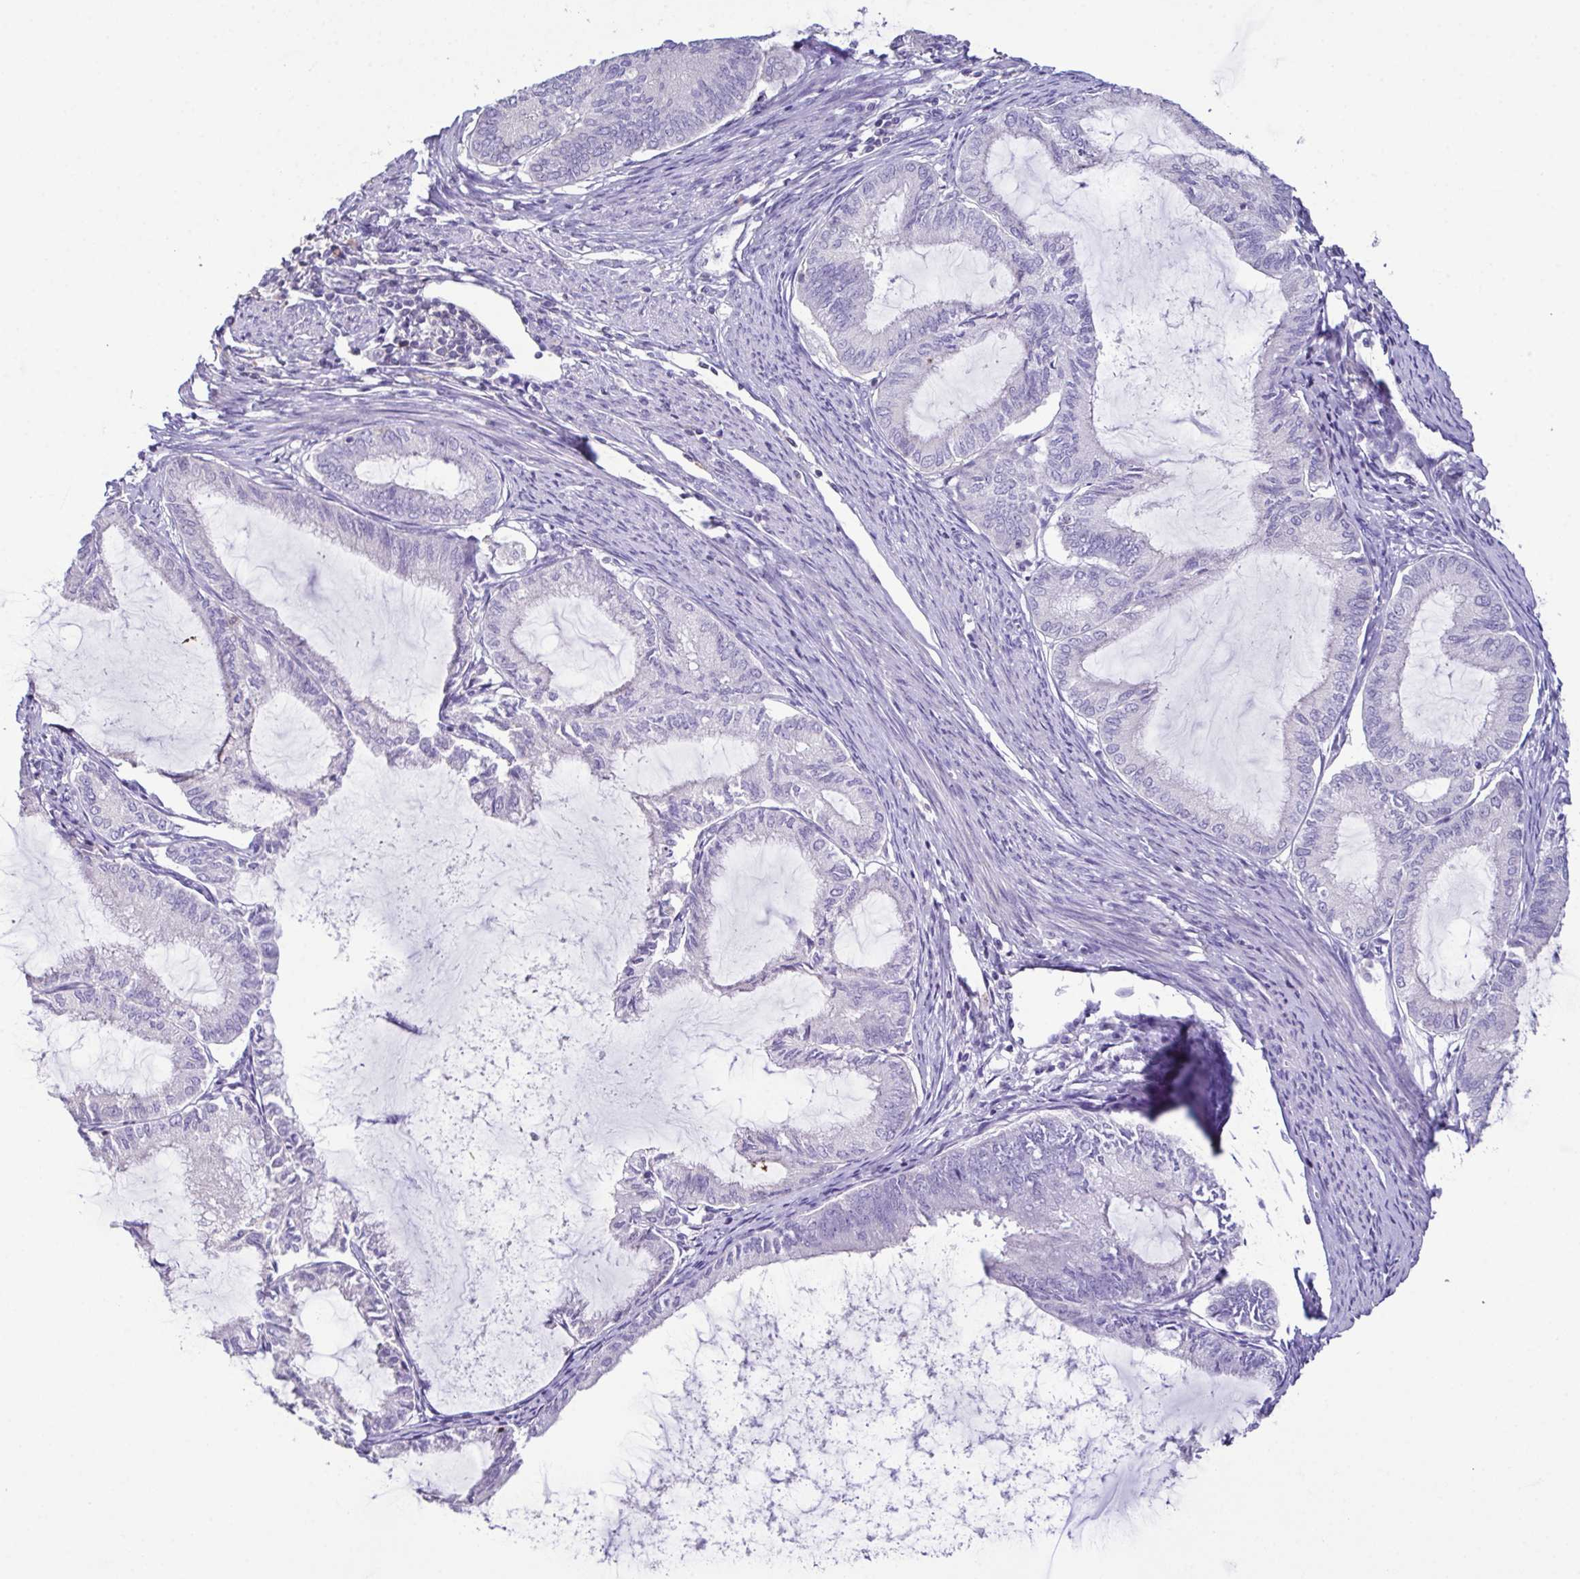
{"staining": {"intensity": "negative", "quantity": "none", "location": "none"}, "tissue": "endometrial cancer", "cell_type": "Tumor cells", "image_type": "cancer", "snomed": [{"axis": "morphology", "description": "Adenocarcinoma, NOS"}, {"axis": "topography", "description": "Endometrium"}], "caption": "This is a histopathology image of IHC staining of endometrial cancer, which shows no positivity in tumor cells.", "gene": "MARCO", "patient": {"sex": "female", "age": 86}}